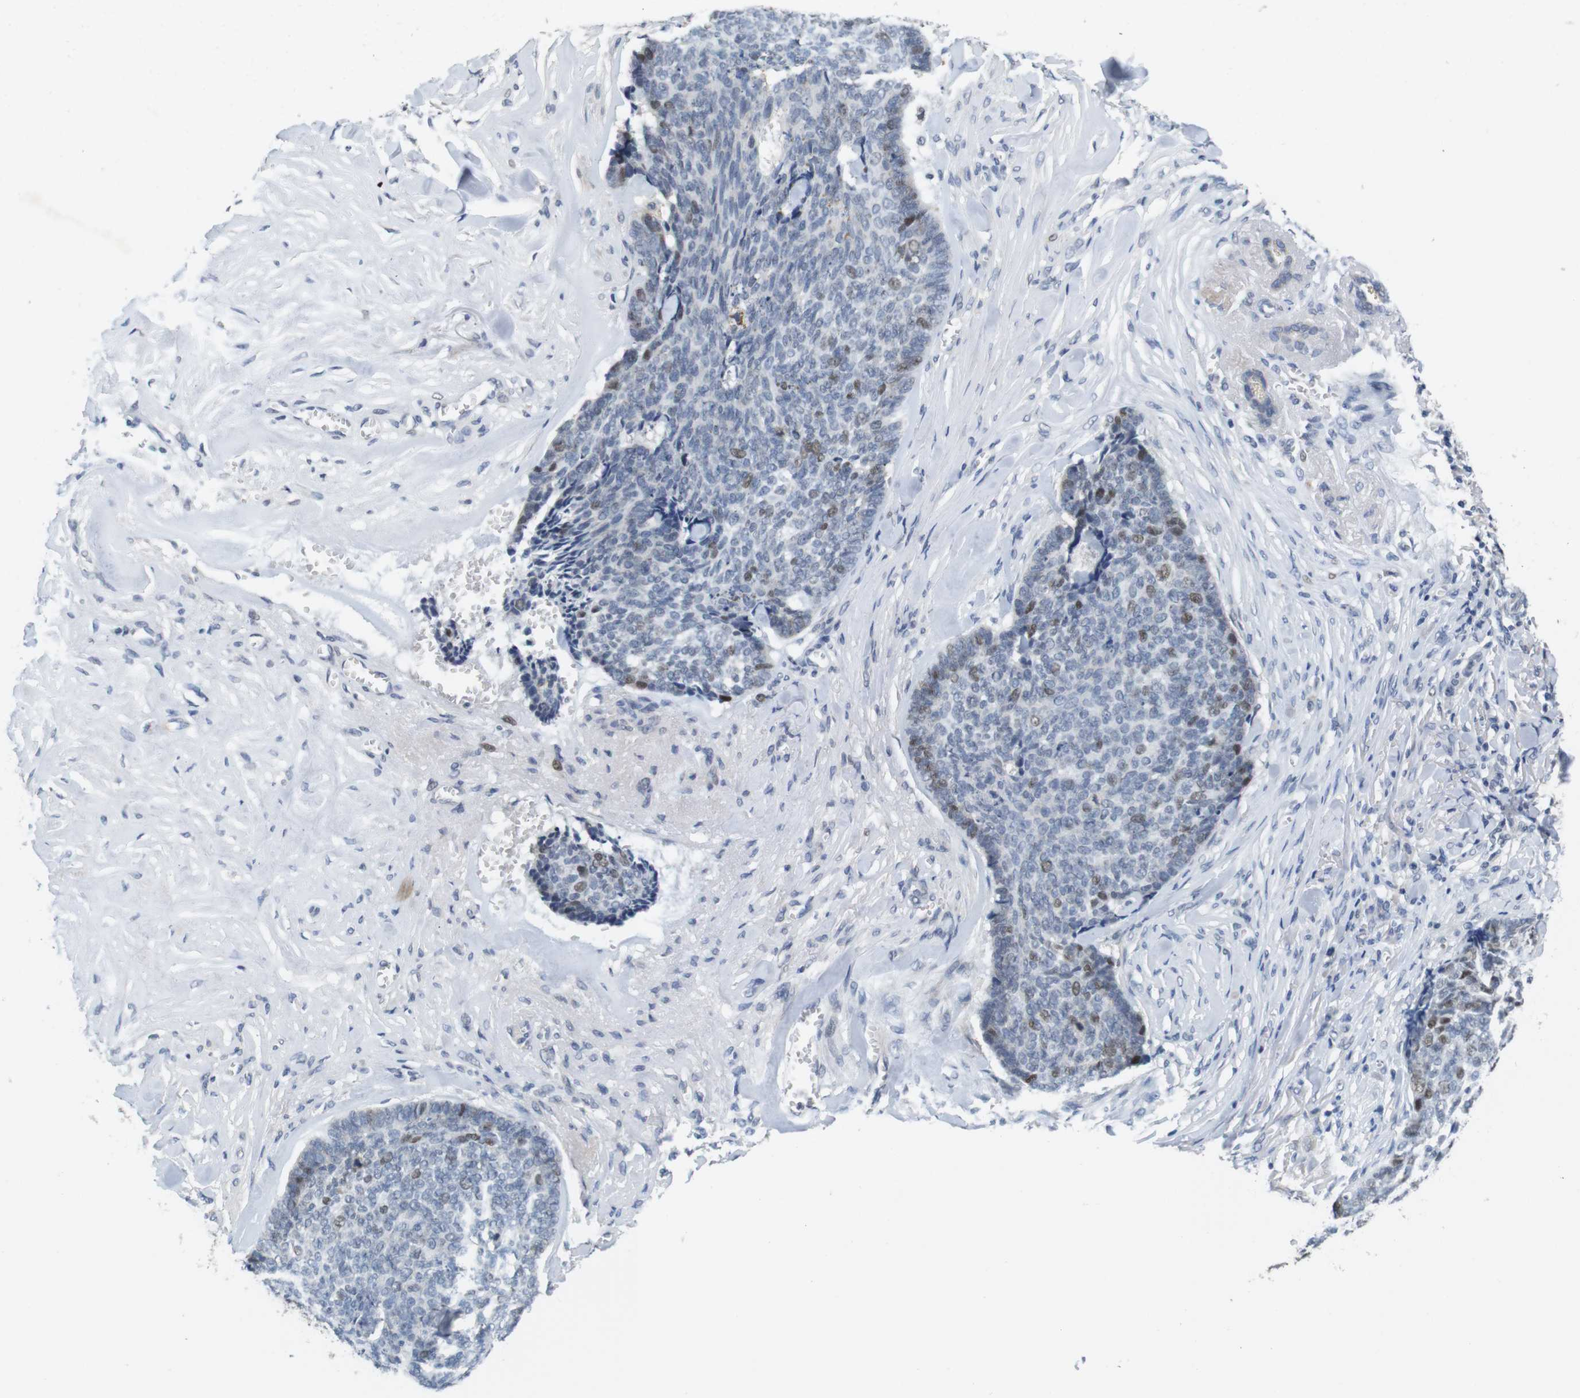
{"staining": {"intensity": "moderate", "quantity": "25%-75%", "location": "nuclear"}, "tissue": "skin cancer", "cell_type": "Tumor cells", "image_type": "cancer", "snomed": [{"axis": "morphology", "description": "Basal cell carcinoma"}, {"axis": "topography", "description": "Skin"}], "caption": "Immunohistochemical staining of human skin cancer (basal cell carcinoma) displays medium levels of moderate nuclear positivity in approximately 25%-75% of tumor cells.", "gene": "SKP2", "patient": {"sex": "male", "age": 84}}